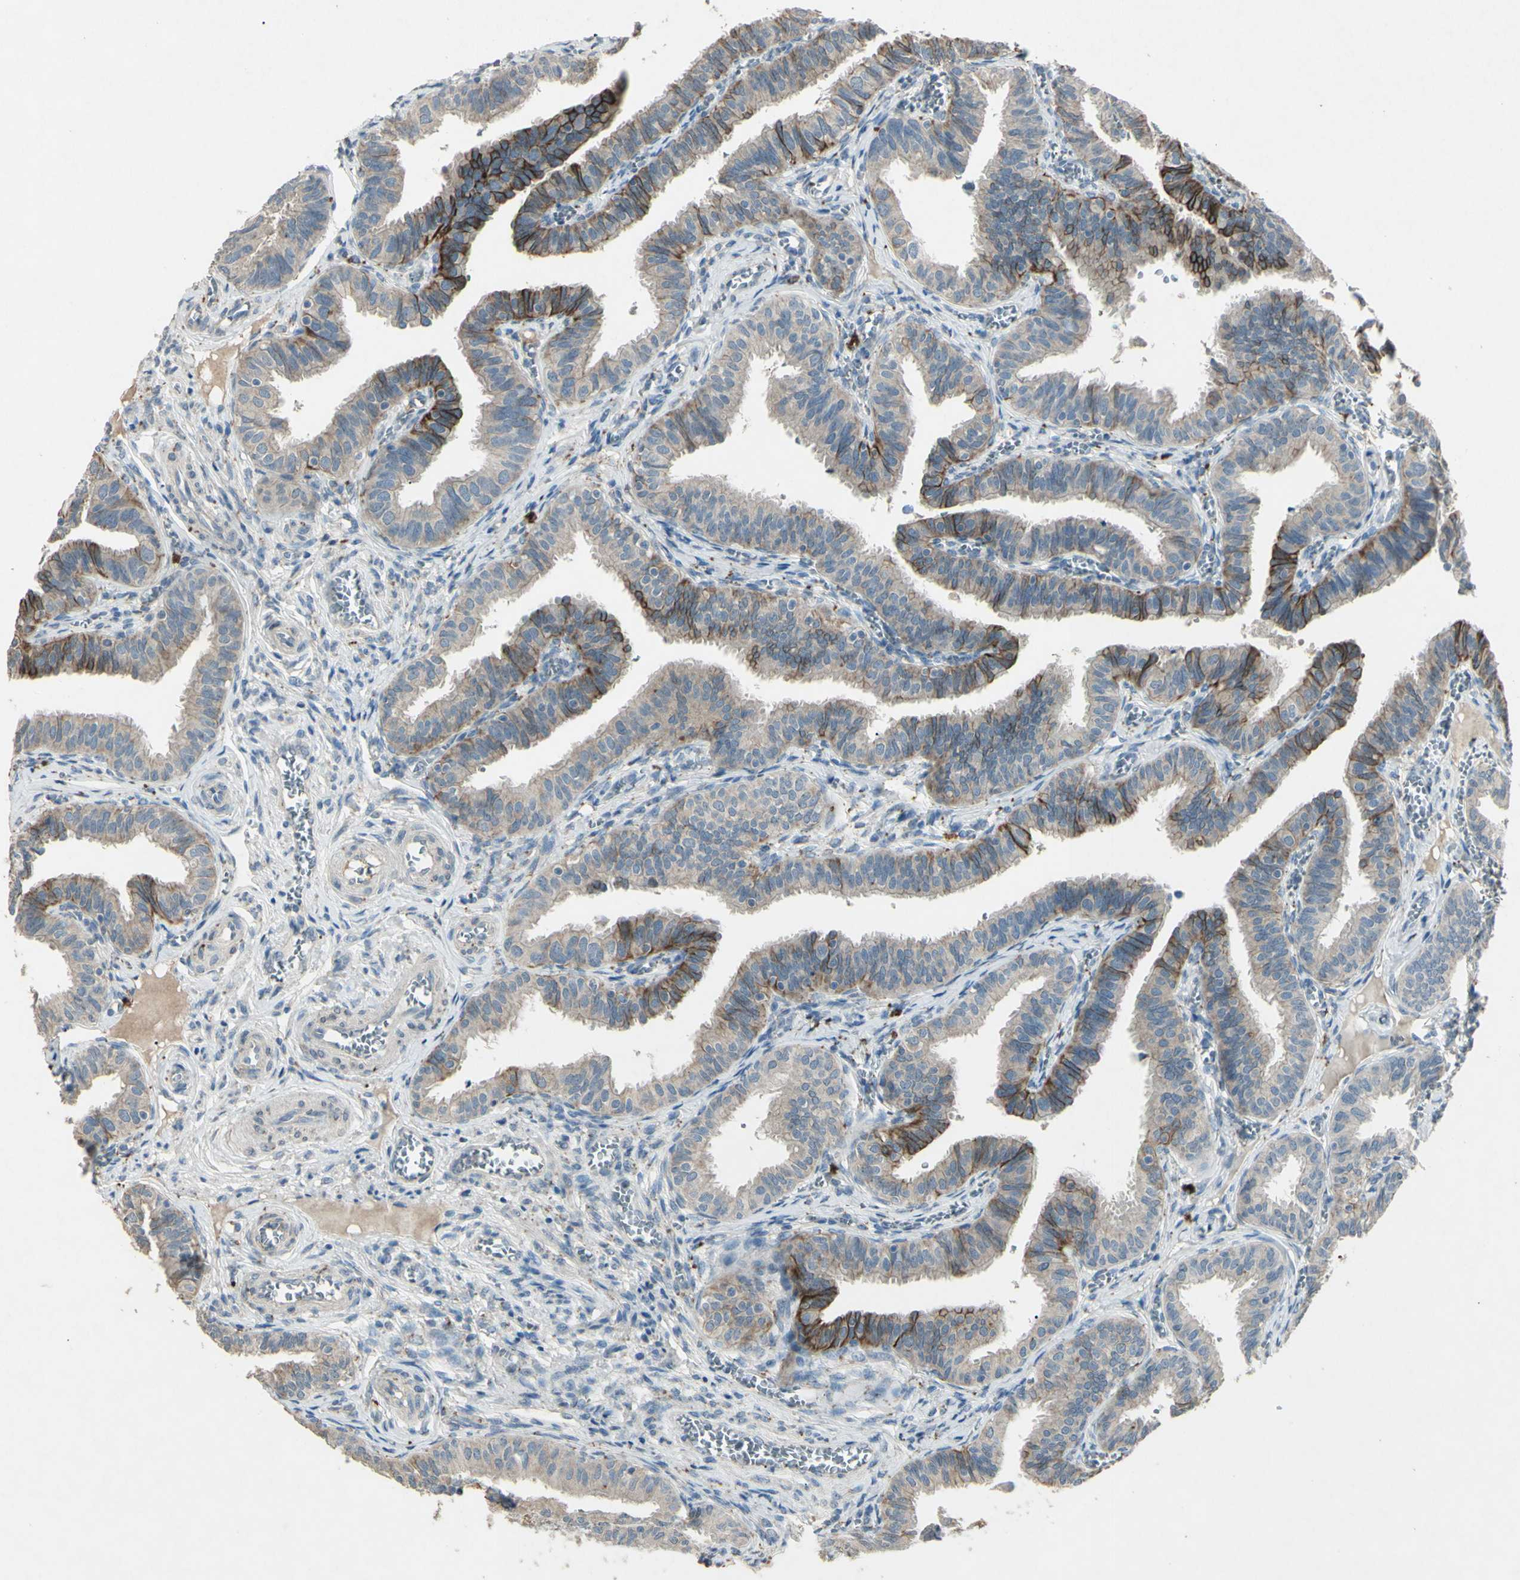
{"staining": {"intensity": "strong", "quantity": ">75%", "location": "cytoplasmic/membranous"}, "tissue": "fallopian tube", "cell_type": "Glandular cells", "image_type": "normal", "snomed": [{"axis": "morphology", "description": "Normal tissue, NOS"}, {"axis": "topography", "description": "Fallopian tube"}], "caption": "A high-resolution image shows immunohistochemistry (IHC) staining of benign fallopian tube, which exhibits strong cytoplasmic/membranous expression in approximately >75% of glandular cells.", "gene": "TIMM21", "patient": {"sex": "female", "age": 46}}